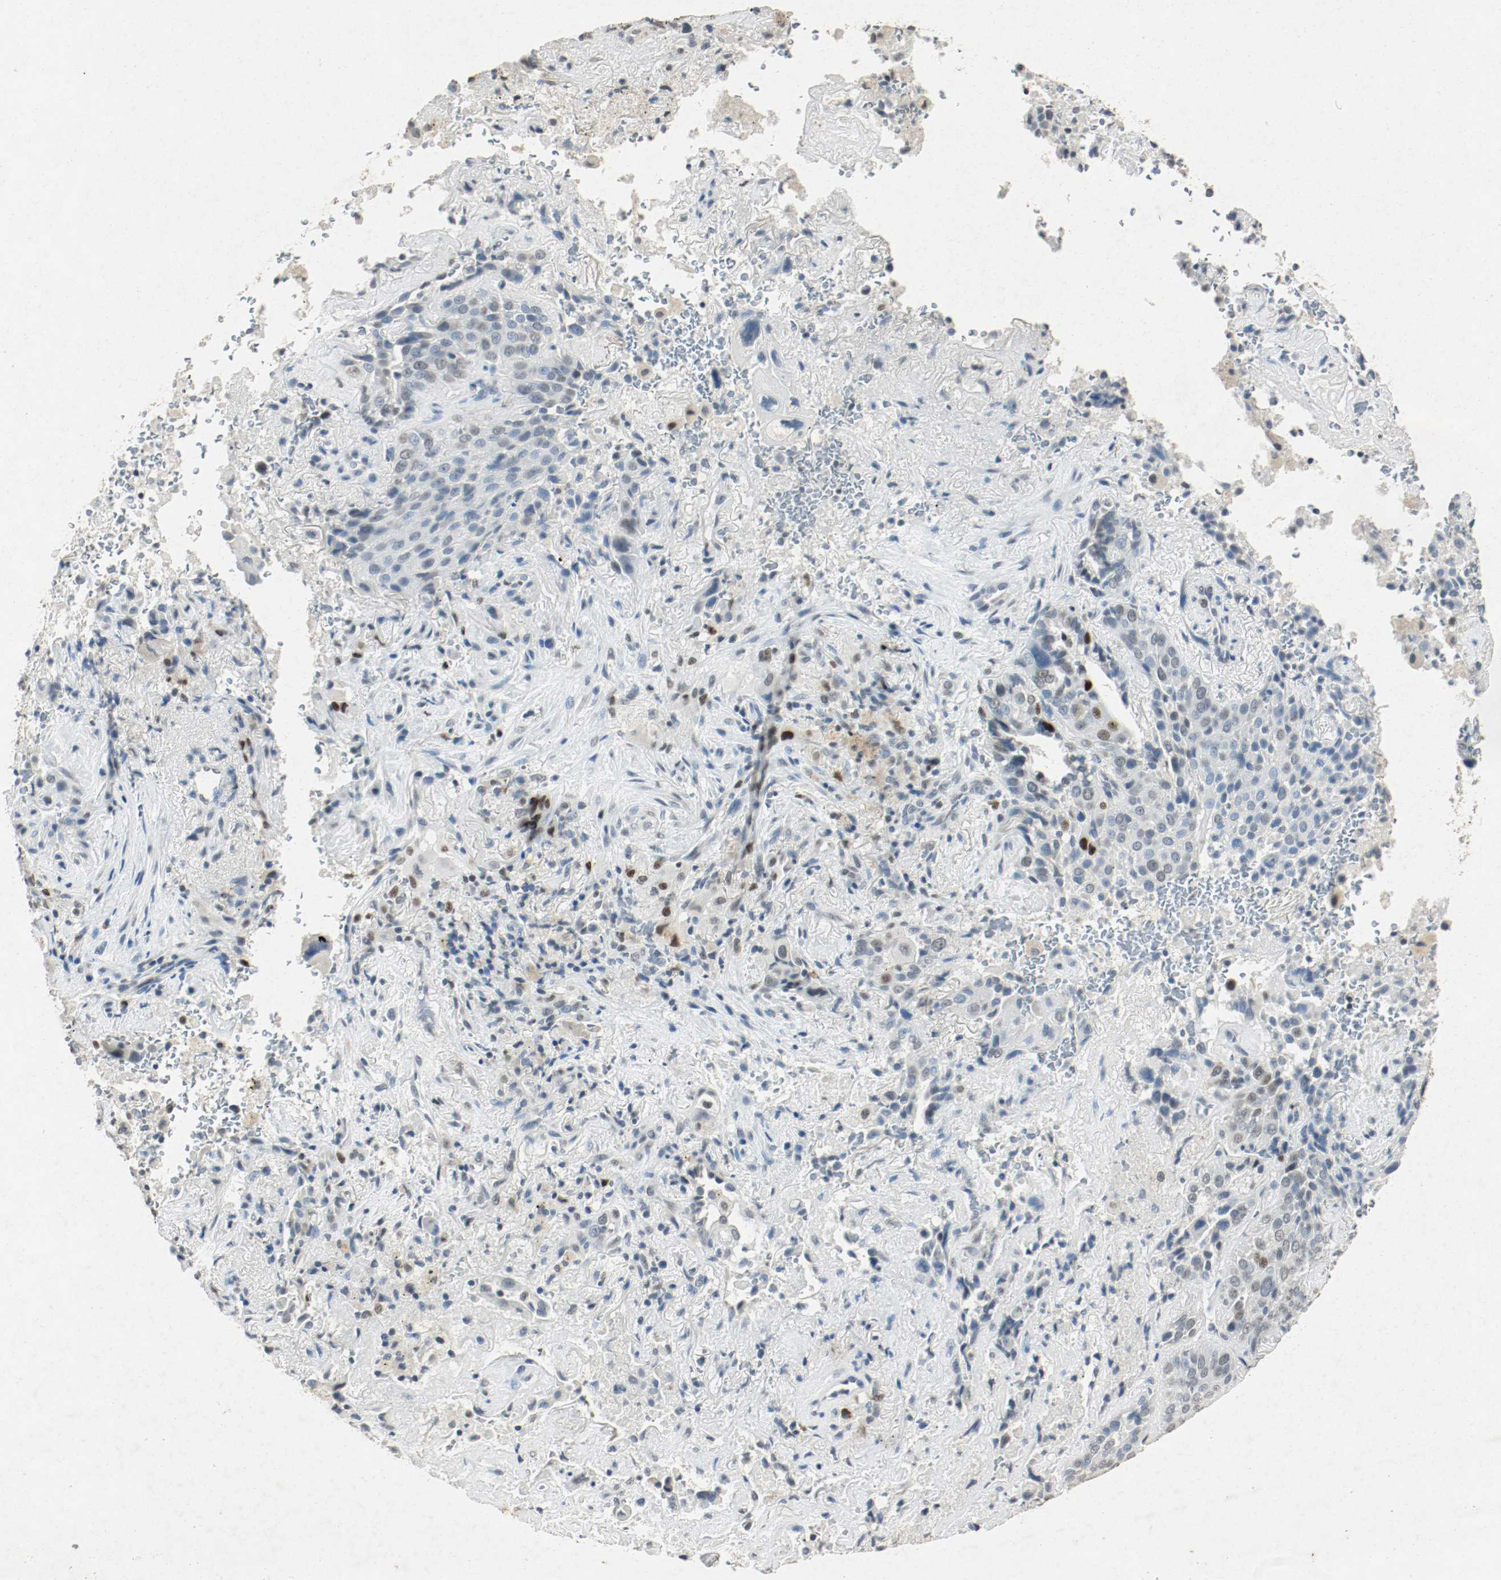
{"staining": {"intensity": "weak", "quantity": "<25%", "location": "nuclear"}, "tissue": "lung cancer", "cell_type": "Tumor cells", "image_type": "cancer", "snomed": [{"axis": "morphology", "description": "Squamous cell carcinoma, NOS"}, {"axis": "topography", "description": "Lung"}], "caption": "The image demonstrates no staining of tumor cells in squamous cell carcinoma (lung).", "gene": "DNMT1", "patient": {"sex": "male", "age": 54}}